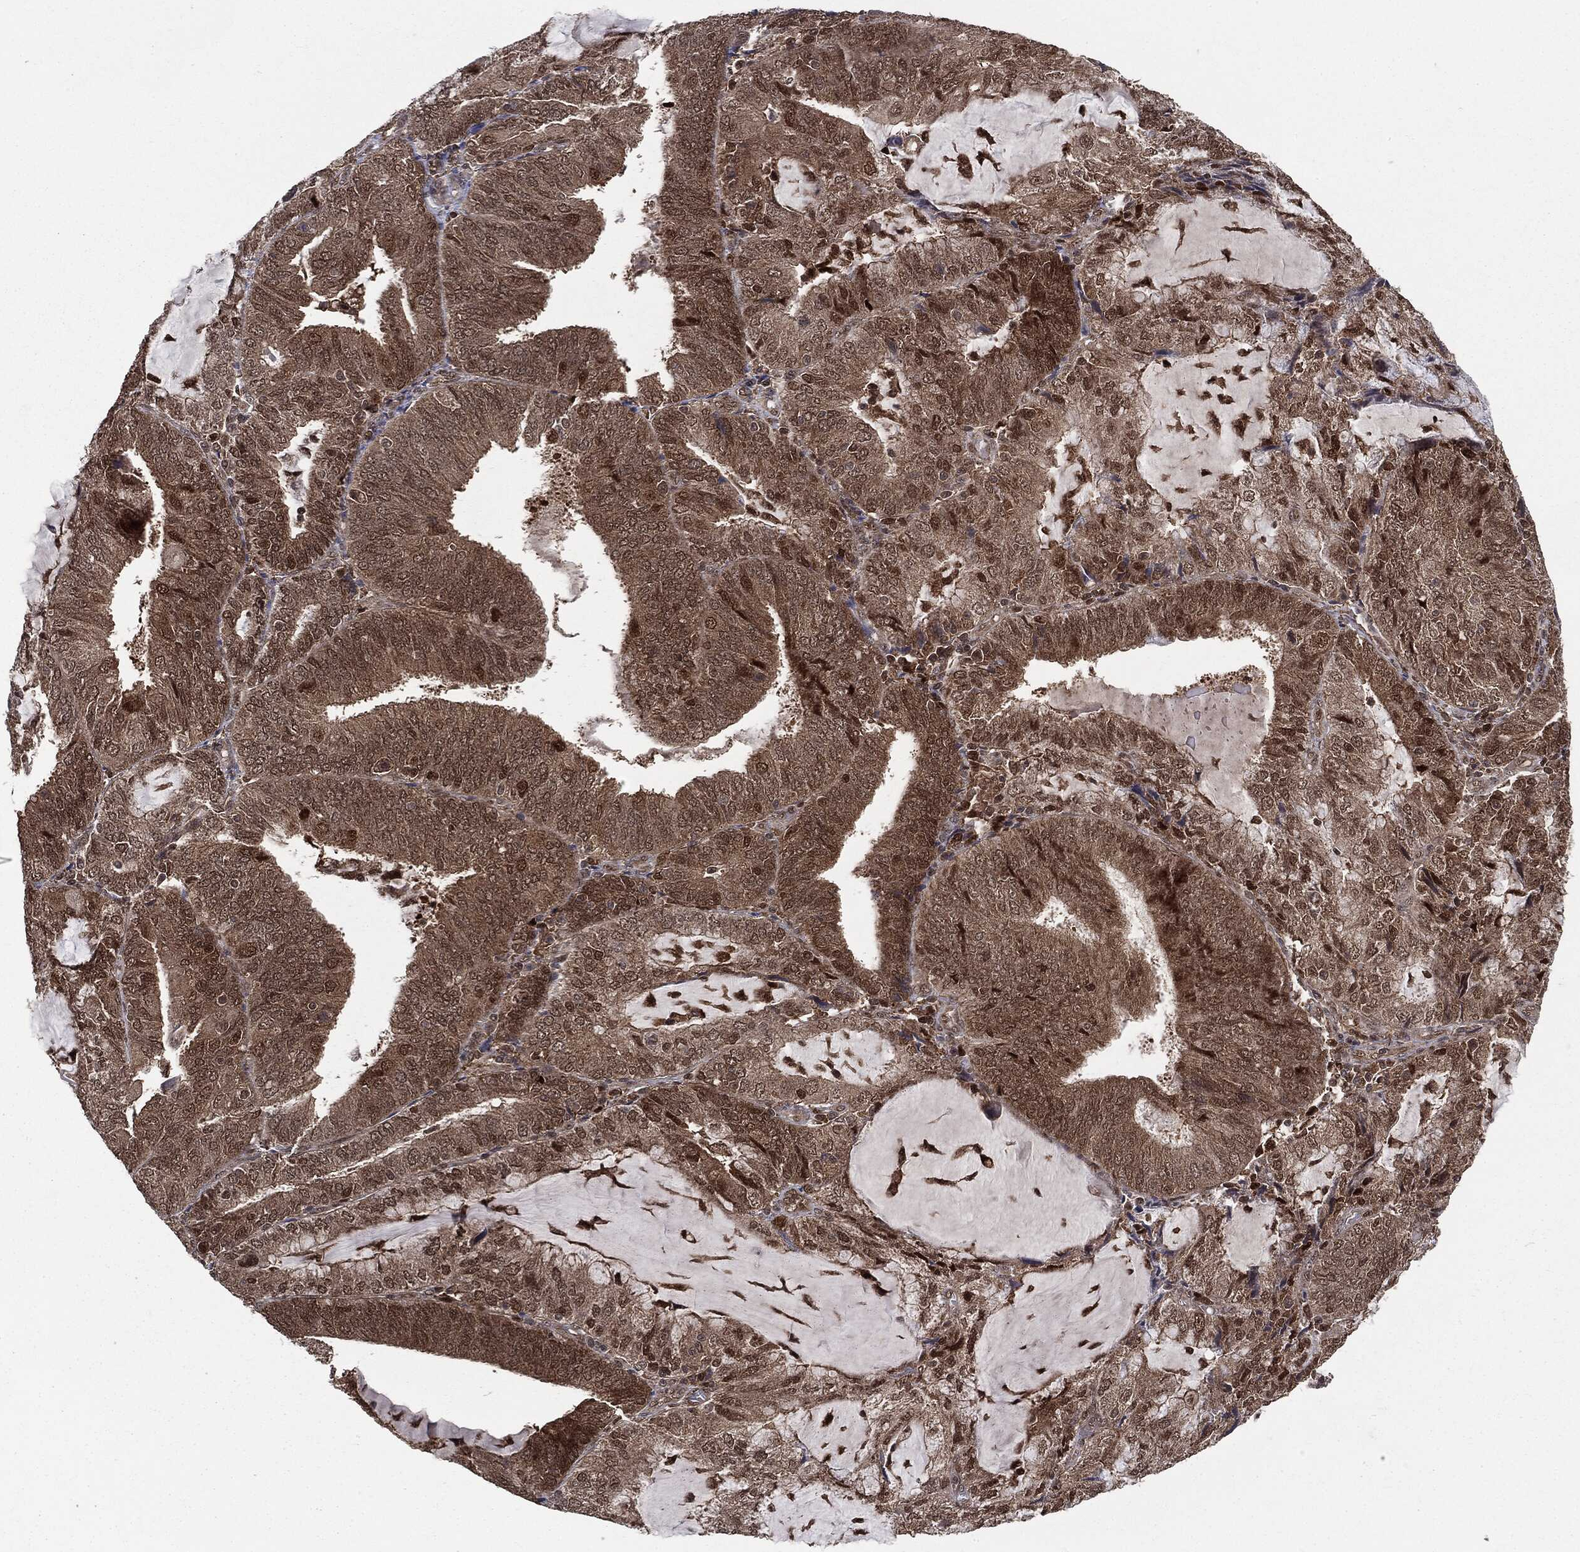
{"staining": {"intensity": "moderate", "quantity": ">75%", "location": "cytoplasmic/membranous,nuclear"}, "tissue": "endometrial cancer", "cell_type": "Tumor cells", "image_type": "cancer", "snomed": [{"axis": "morphology", "description": "Adenocarcinoma, NOS"}, {"axis": "topography", "description": "Endometrium"}], "caption": "The histopathology image reveals a brown stain indicating the presence of a protein in the cytoplasmic/membranous and nuclear of tumor cells in endometrial cancer.", "gene": "PTPA", "patient": {"sex": "female", "age": 81}}